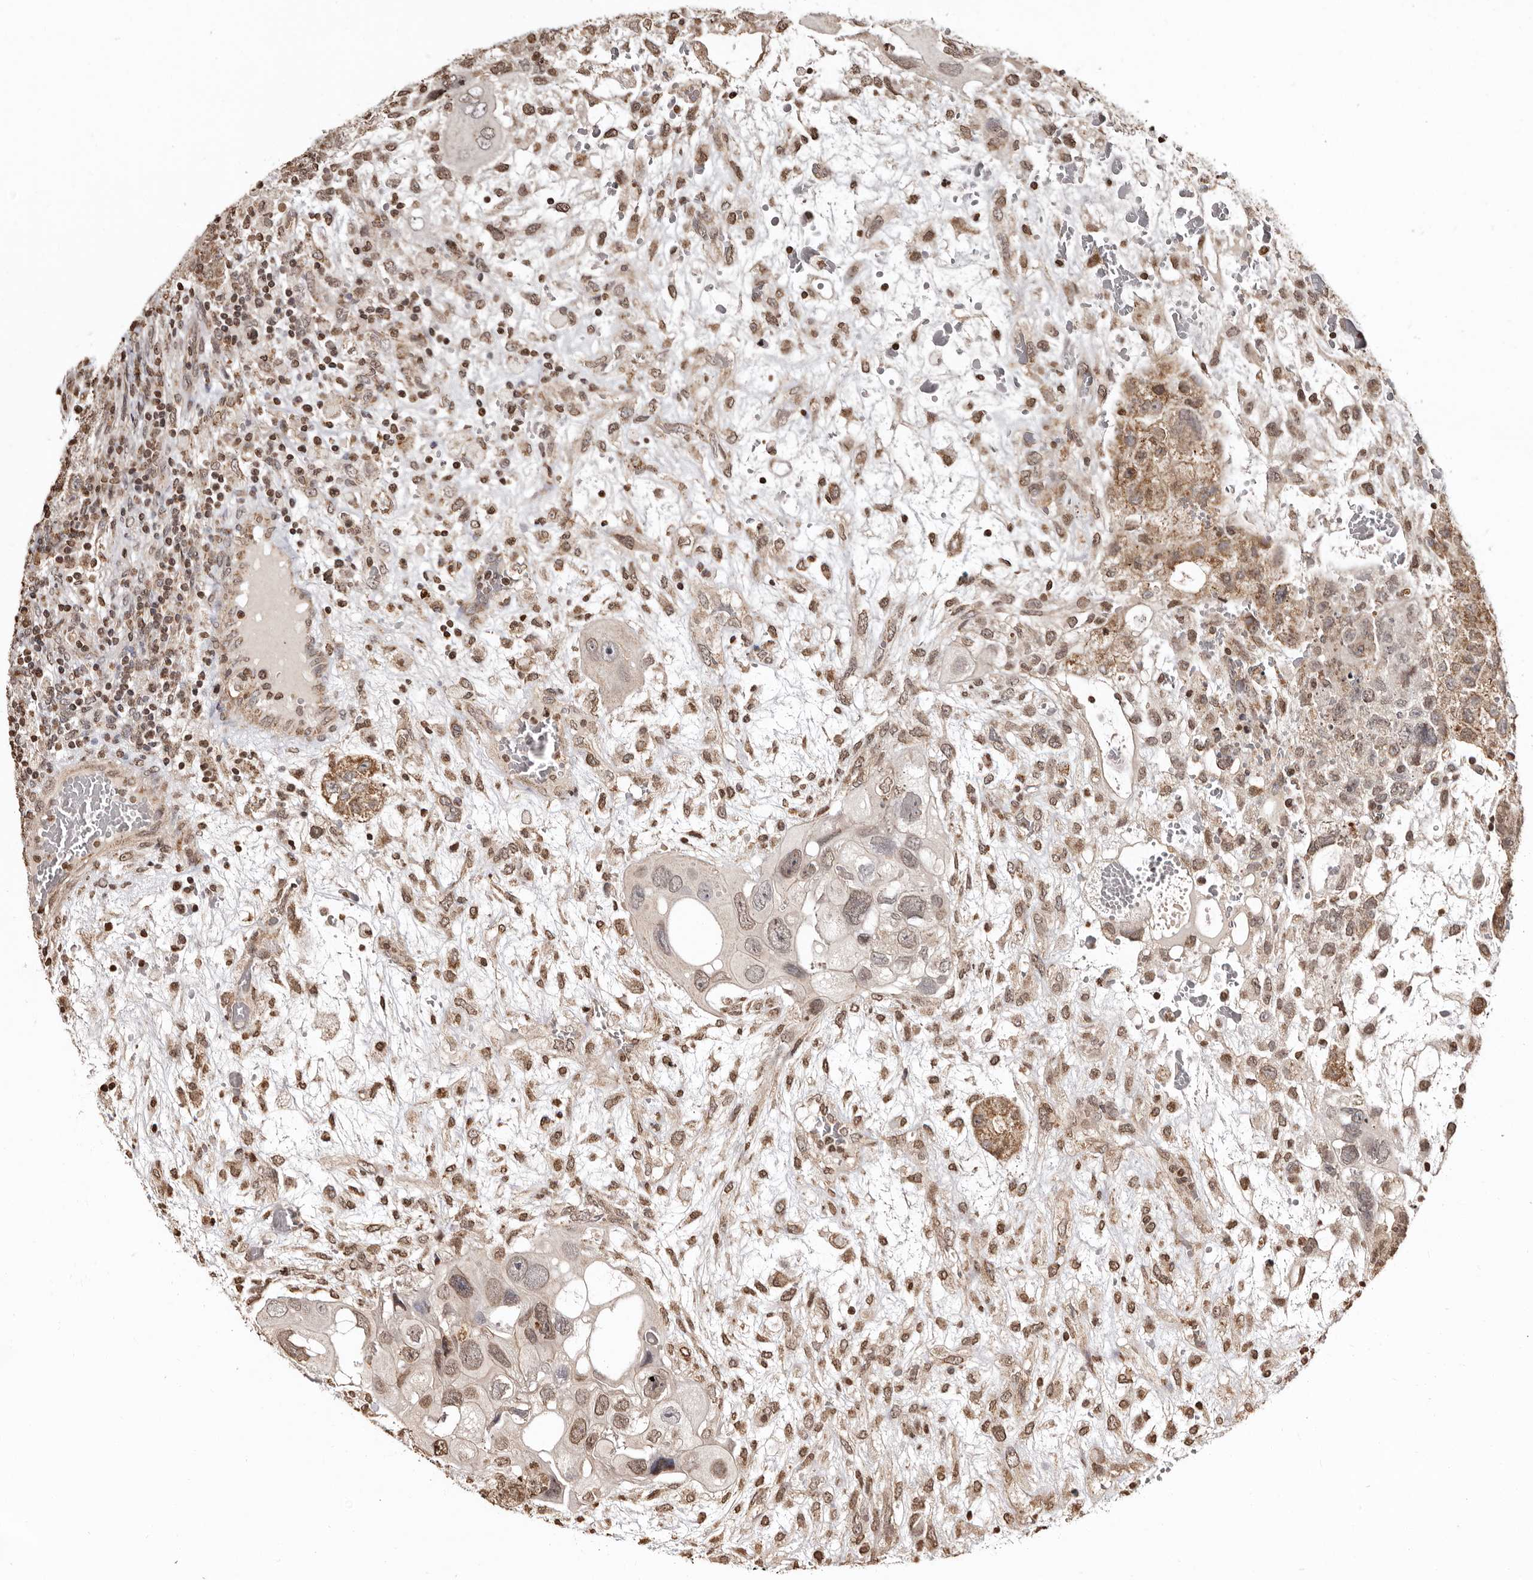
{"staining": {"intensity": "weak", "quantity": "25%-75%", "location": "cytoplasmic/membranous,nuclear"}, "tissue": "testis cancer", "cell_type": "Tumor cells", "image_type": "cancer", "snomed": [{"axis": "morphology", "description": "Carcinoma, Embryonal, NOS"}, {"axis": "topography", "description": "Testis"}], "caption": "Weak cytoplasmic/membranous and nuclear positivity is identified in approximately 25%-75% of tumor cells in testis cancer (embryonal carcinoma).", "gene": "CCDC190", "patient": {"sex": "male", "age": 36}}